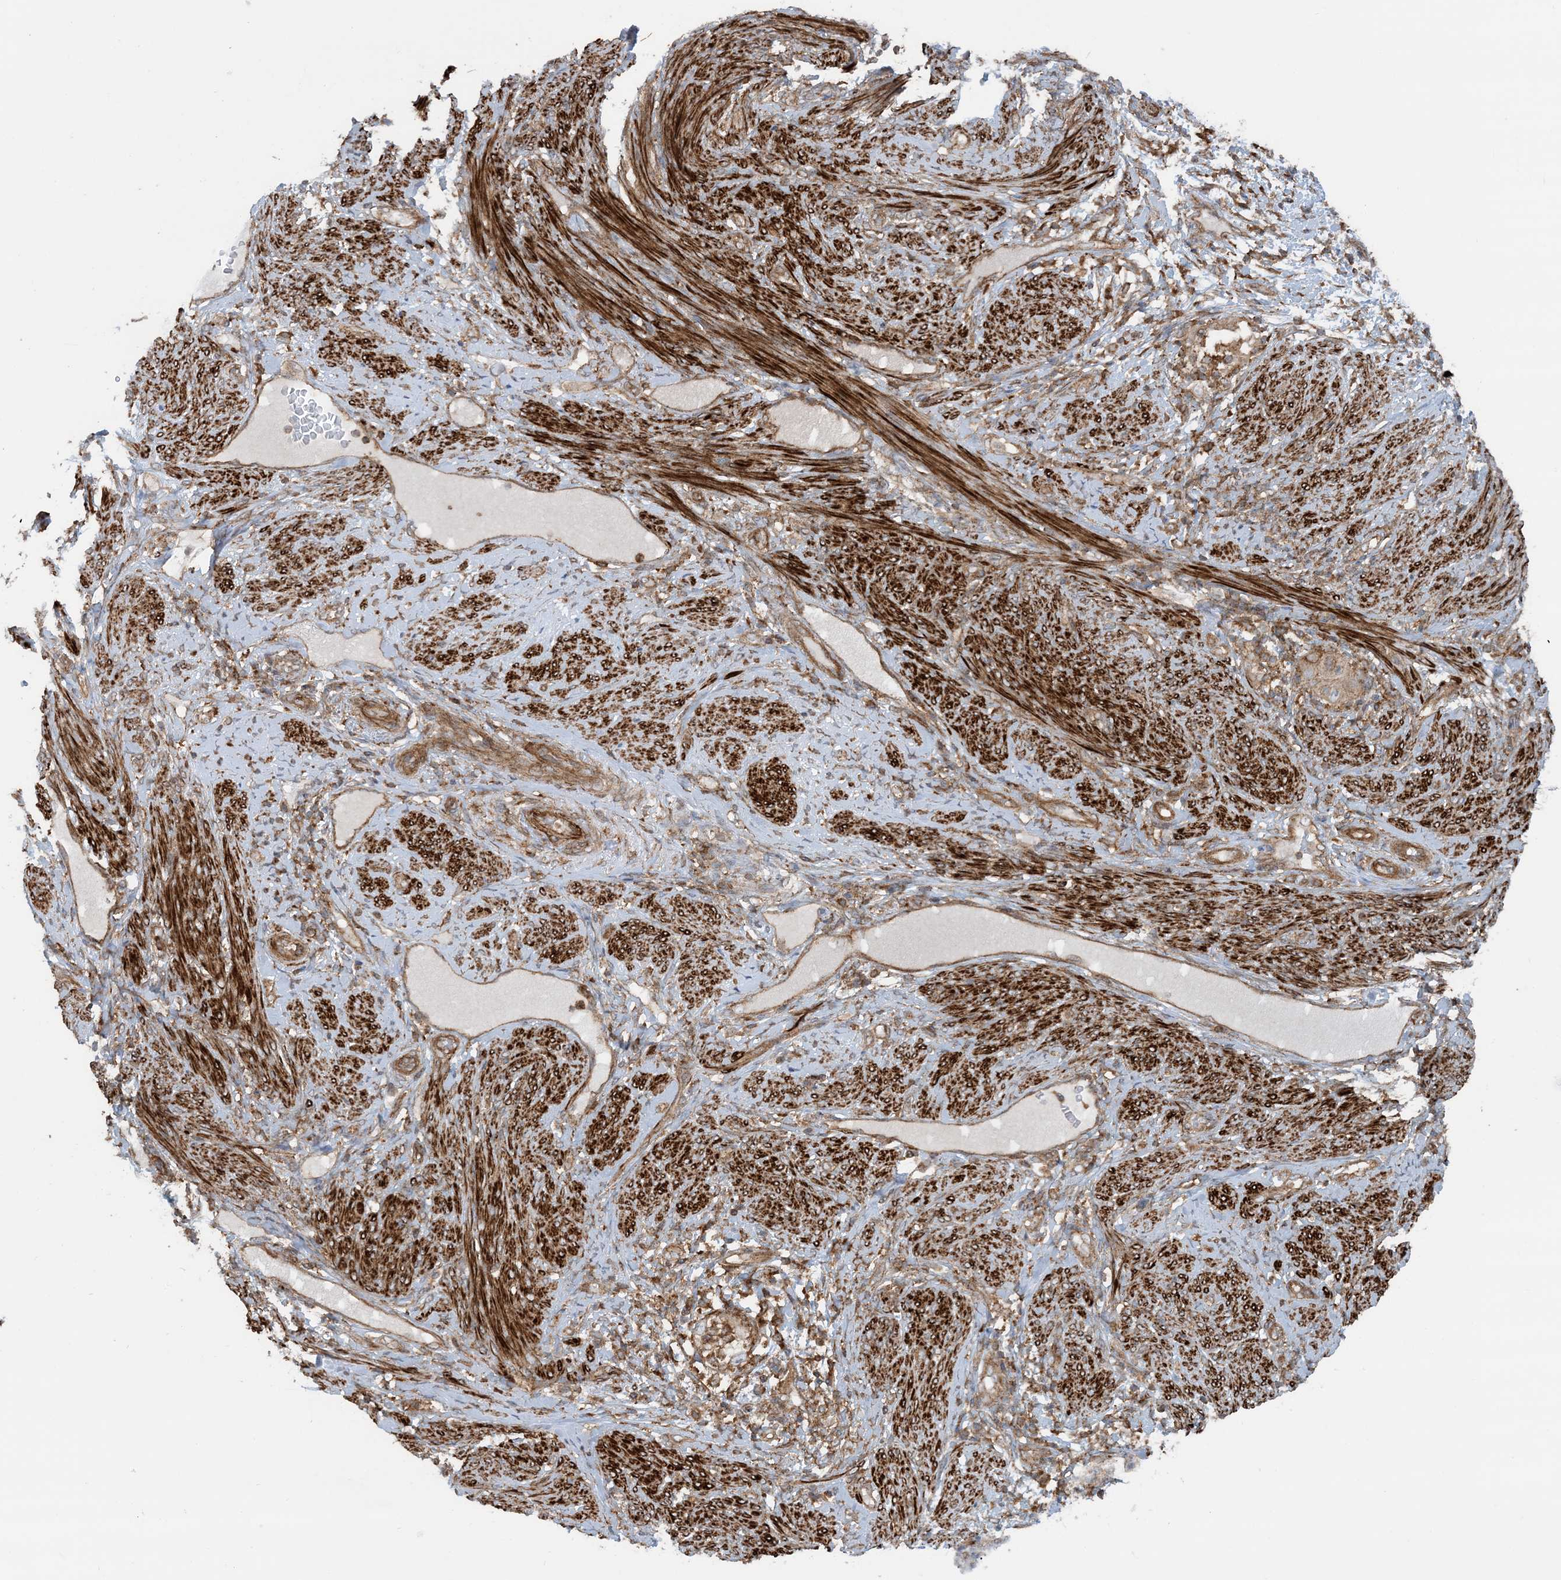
{"staining": {"intensity": "moderate", "quantity": ">75%", "location": "cytoplasmic/membranous"}, "tissue": "endometrial cancer", "cell_type": "Tumor cells", "image_type": "cancer", "snomed": [{"axis": "morphology", "description": "Adenocarcinoma, NOS"}, {"axis": "topography", "description": "Endometrium"}], "caption": "Endometrial adenocarcinoma stained with a protein marker demonstrates moderate staining in tumor cells.", "gene": "STAM2", "patient": {"sex": "female", "age": 85}}